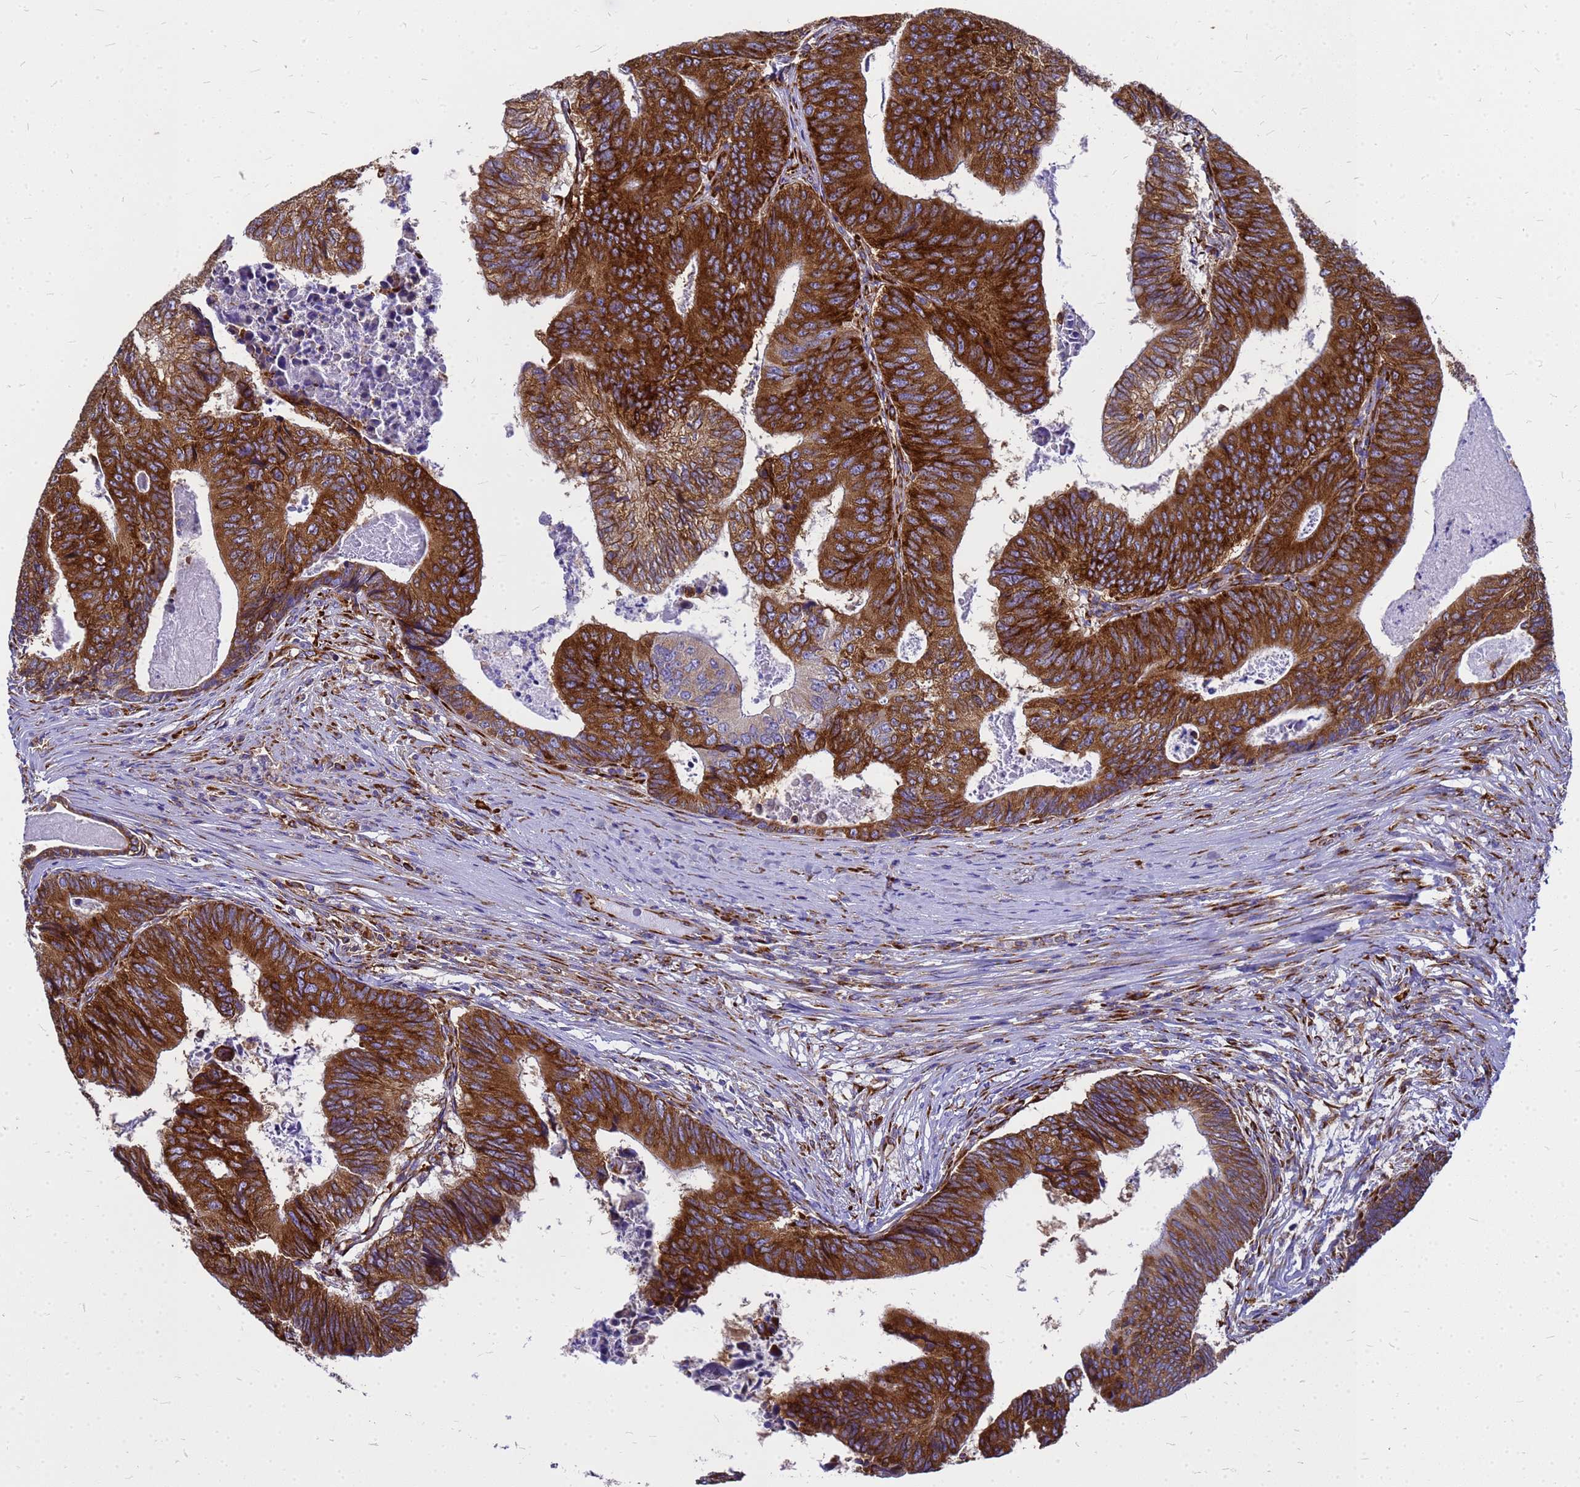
{"staining": {"intensity": "strong", "quantity": ">75%", "location": "cytoplasmic/membranous"}, "tissue": "colorectal cancer", "cell_type": "Tumor cells", "image_type": "cancer", "snomed": [{"axis": "morphology", "description": "Adenocarcinoma, NOS"}, {"axis": "topography", "description": "Colon"}], "caption": "DAB immunohistochemical staining of colorectal cancer shows strong cytoplasmic/membranous protein staining in about >75% of tumor cells.", "gene": "EEF1D", "patient": {"sex": "female", "age": 67}}